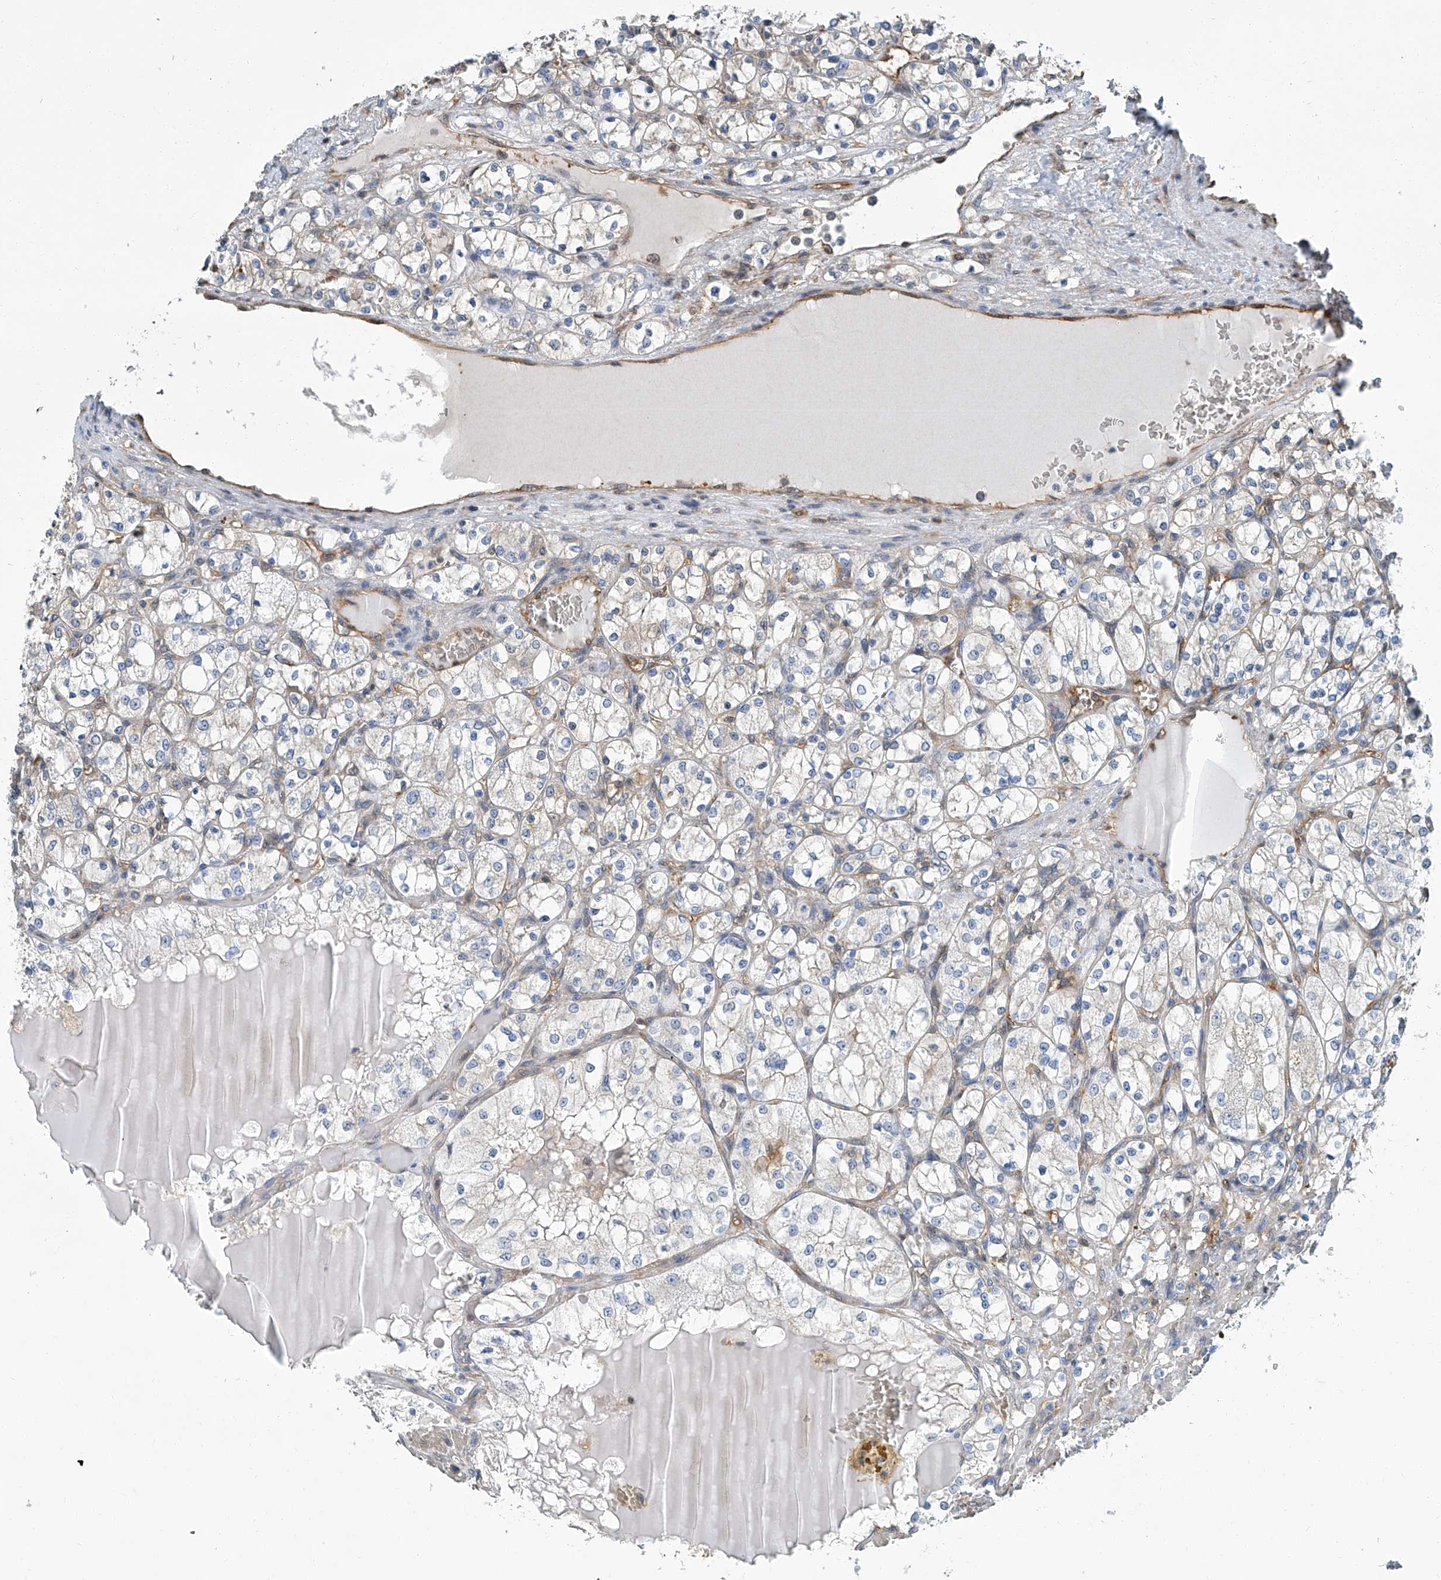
{"staining": {"intensity": "weak", "quantity": "<25%", "location": "cytoplasmic/membranous"}, "tissue": "renal cancer", "cell_type": "Tumor cells", "image_type": "cancer", "snomed": [{"axis": "morphology", "description": "Adenocarcinoma, NOS"}, {"axis": "topography", "description": "Kidney"}], "caption": "Tumor cells show no significant protein expression in renal cancer (adenocarcinoma).", "gene": "PSMB10", "patient": {"sex": "female", "age": 69}}